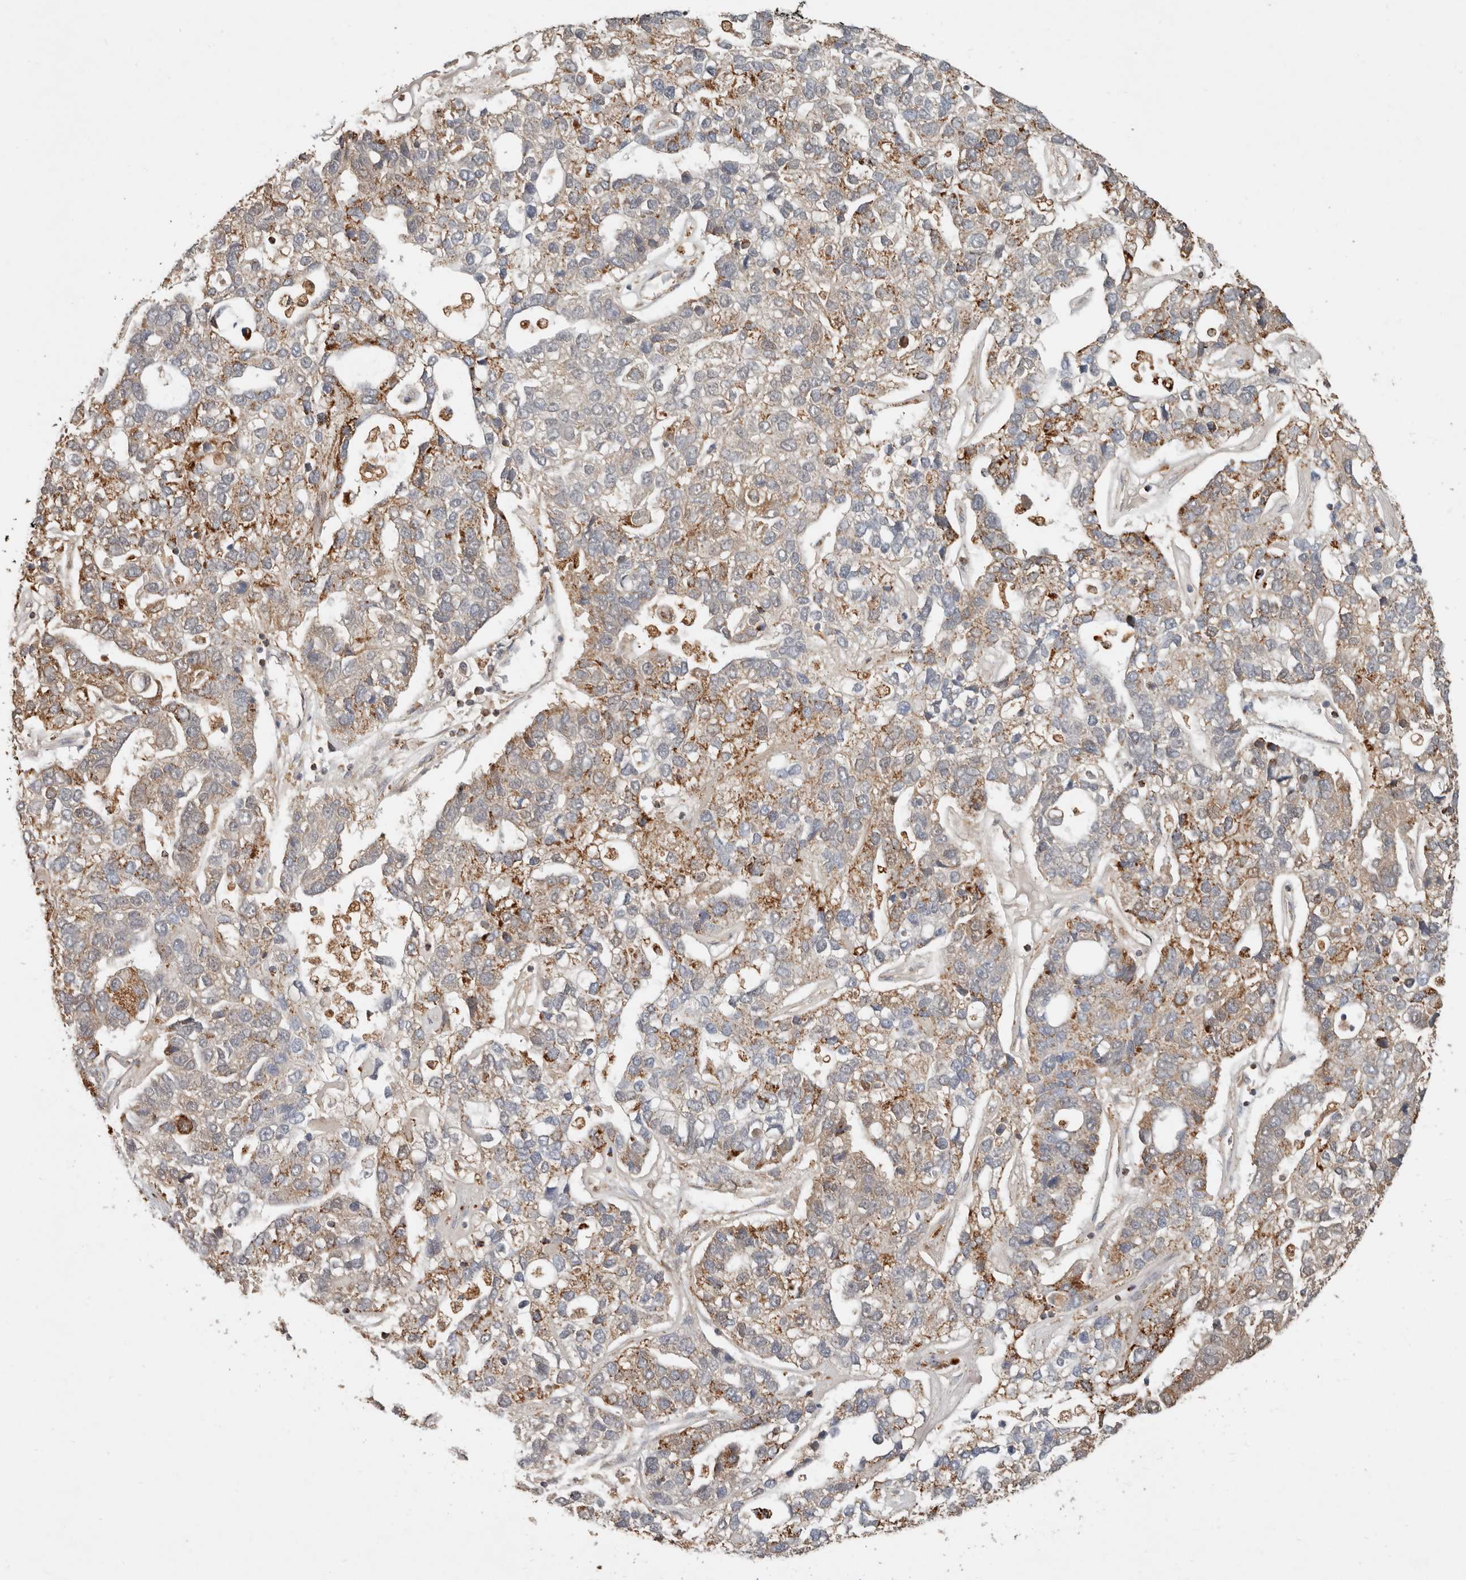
{"staining": {"intensity": "moderate", "quantity": "25%-75%", "location": "cytoplasmic/membranous"}, "tissue": "pancreatic cancer", "cell_type": "Tumor cells", "image_type": "cancer", "snomed": [{"axis": "morphology", "description": "Adenocarcinoma, NOS"}, {"axis": "topography", "description": "Pancreas"}], "caption": "Immunohistochemistry of adenocarcinoma (pancreatic) displays medium levels of moderate cytoplasmic/membranous expression in about 25%-75% of tumor cells.", "gene": "ARHGEF10L", "patient": {"sex": "female", "age": 61}}